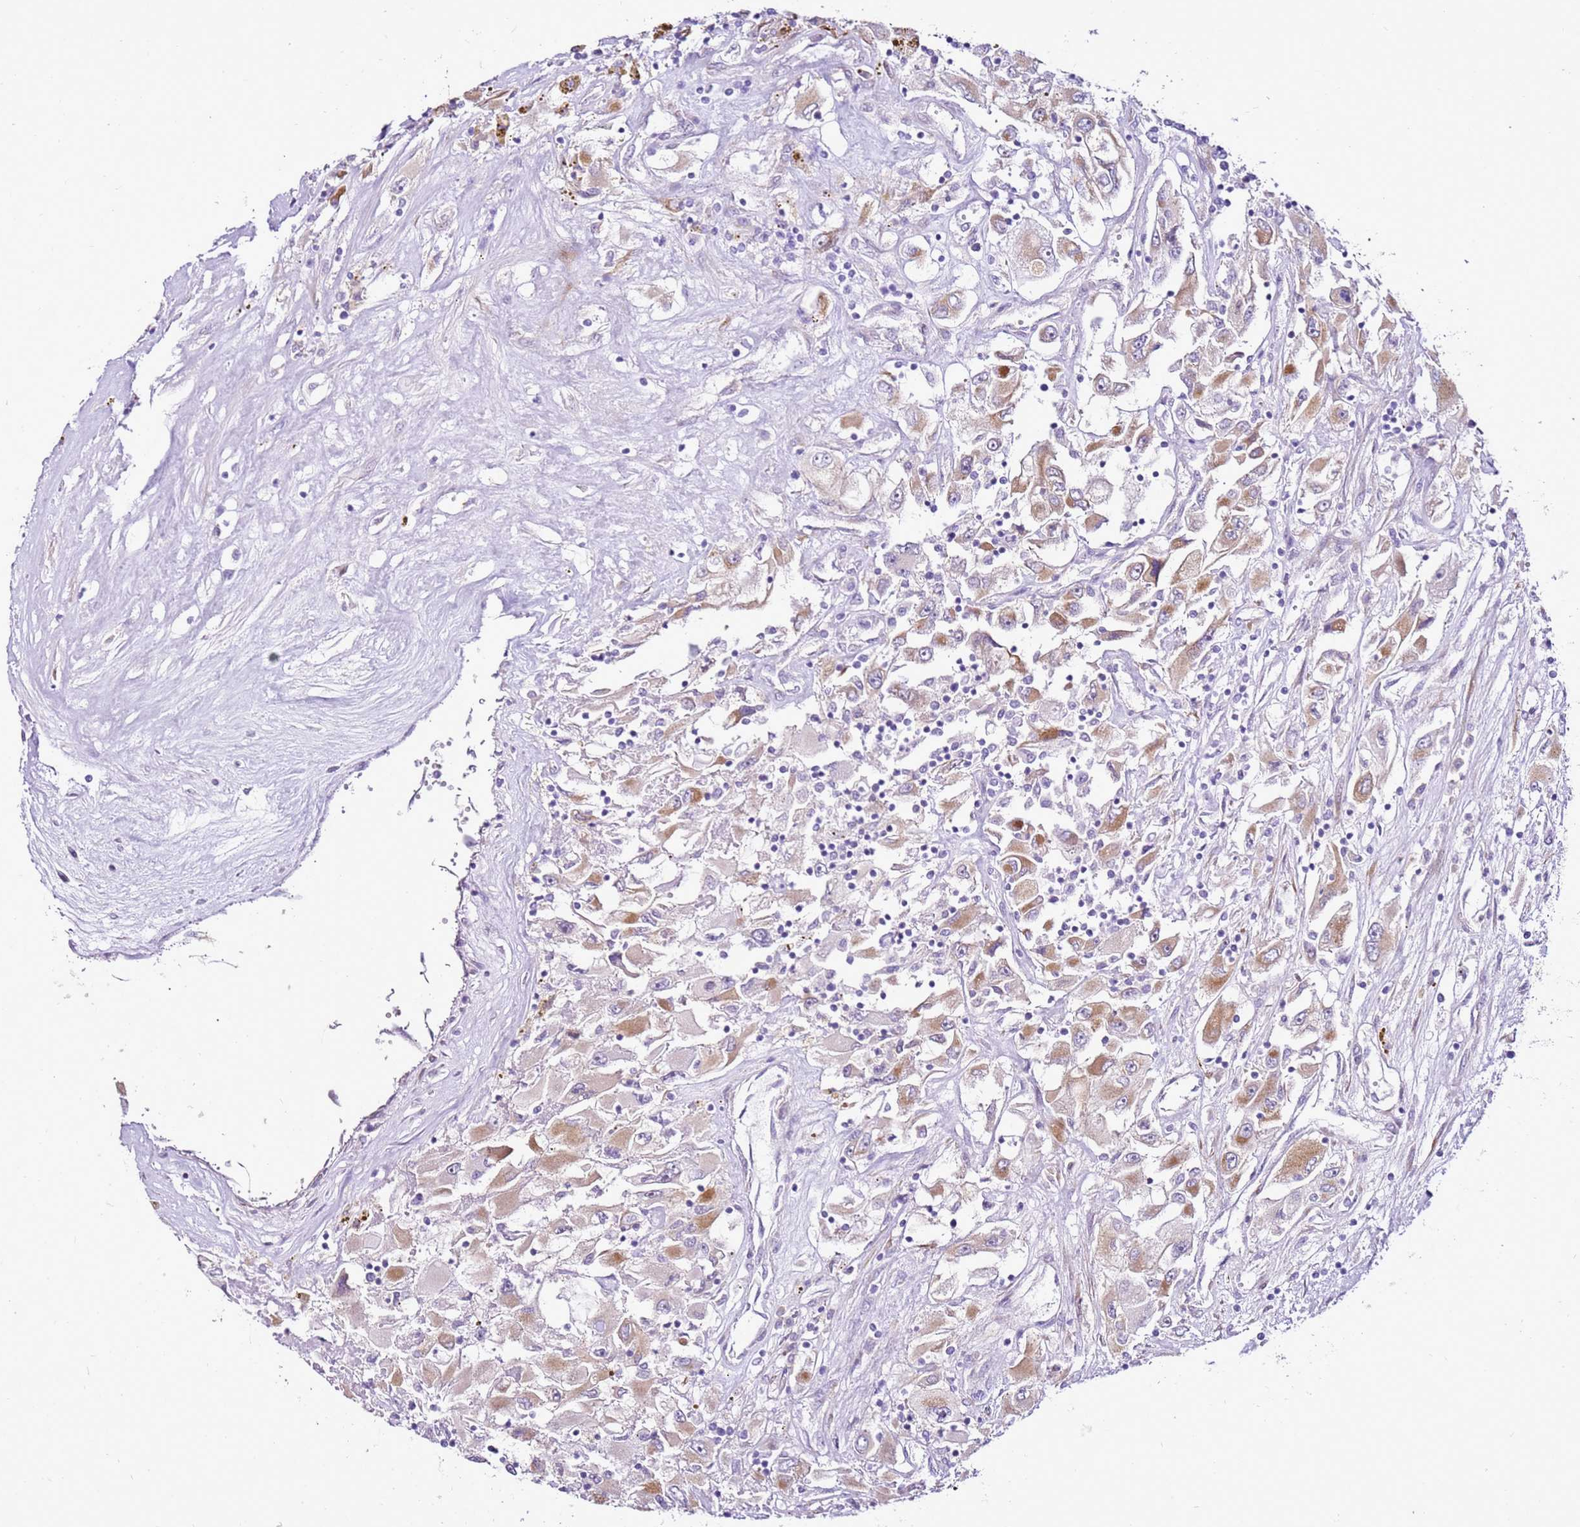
{"staining": {"intensity": "moderate", "quantity": ">75%", "location": "cytoplasmic/membranous"}, "tissue": "renal cancer", "cell_type": "Tumor cells", "image_type": "cancer", "snomed": [{"axis": "morphology", "description": "Adenocarcinoma, NOS"}, {"axis": "topography", "description": "Kidney"}], "caption": "Immunohistochemistry micrograph of neoplastic tissue: human renal adenocarcinoma stained using IHC shows medium levels of moderate protein expression localized specifically in the cytoplasmic/membranous of tumor cells, appearing as a cytoplasmic/membranous brown color.", "gene": "SLC38A5", "patient": {"sex": "female", "age": 52}}